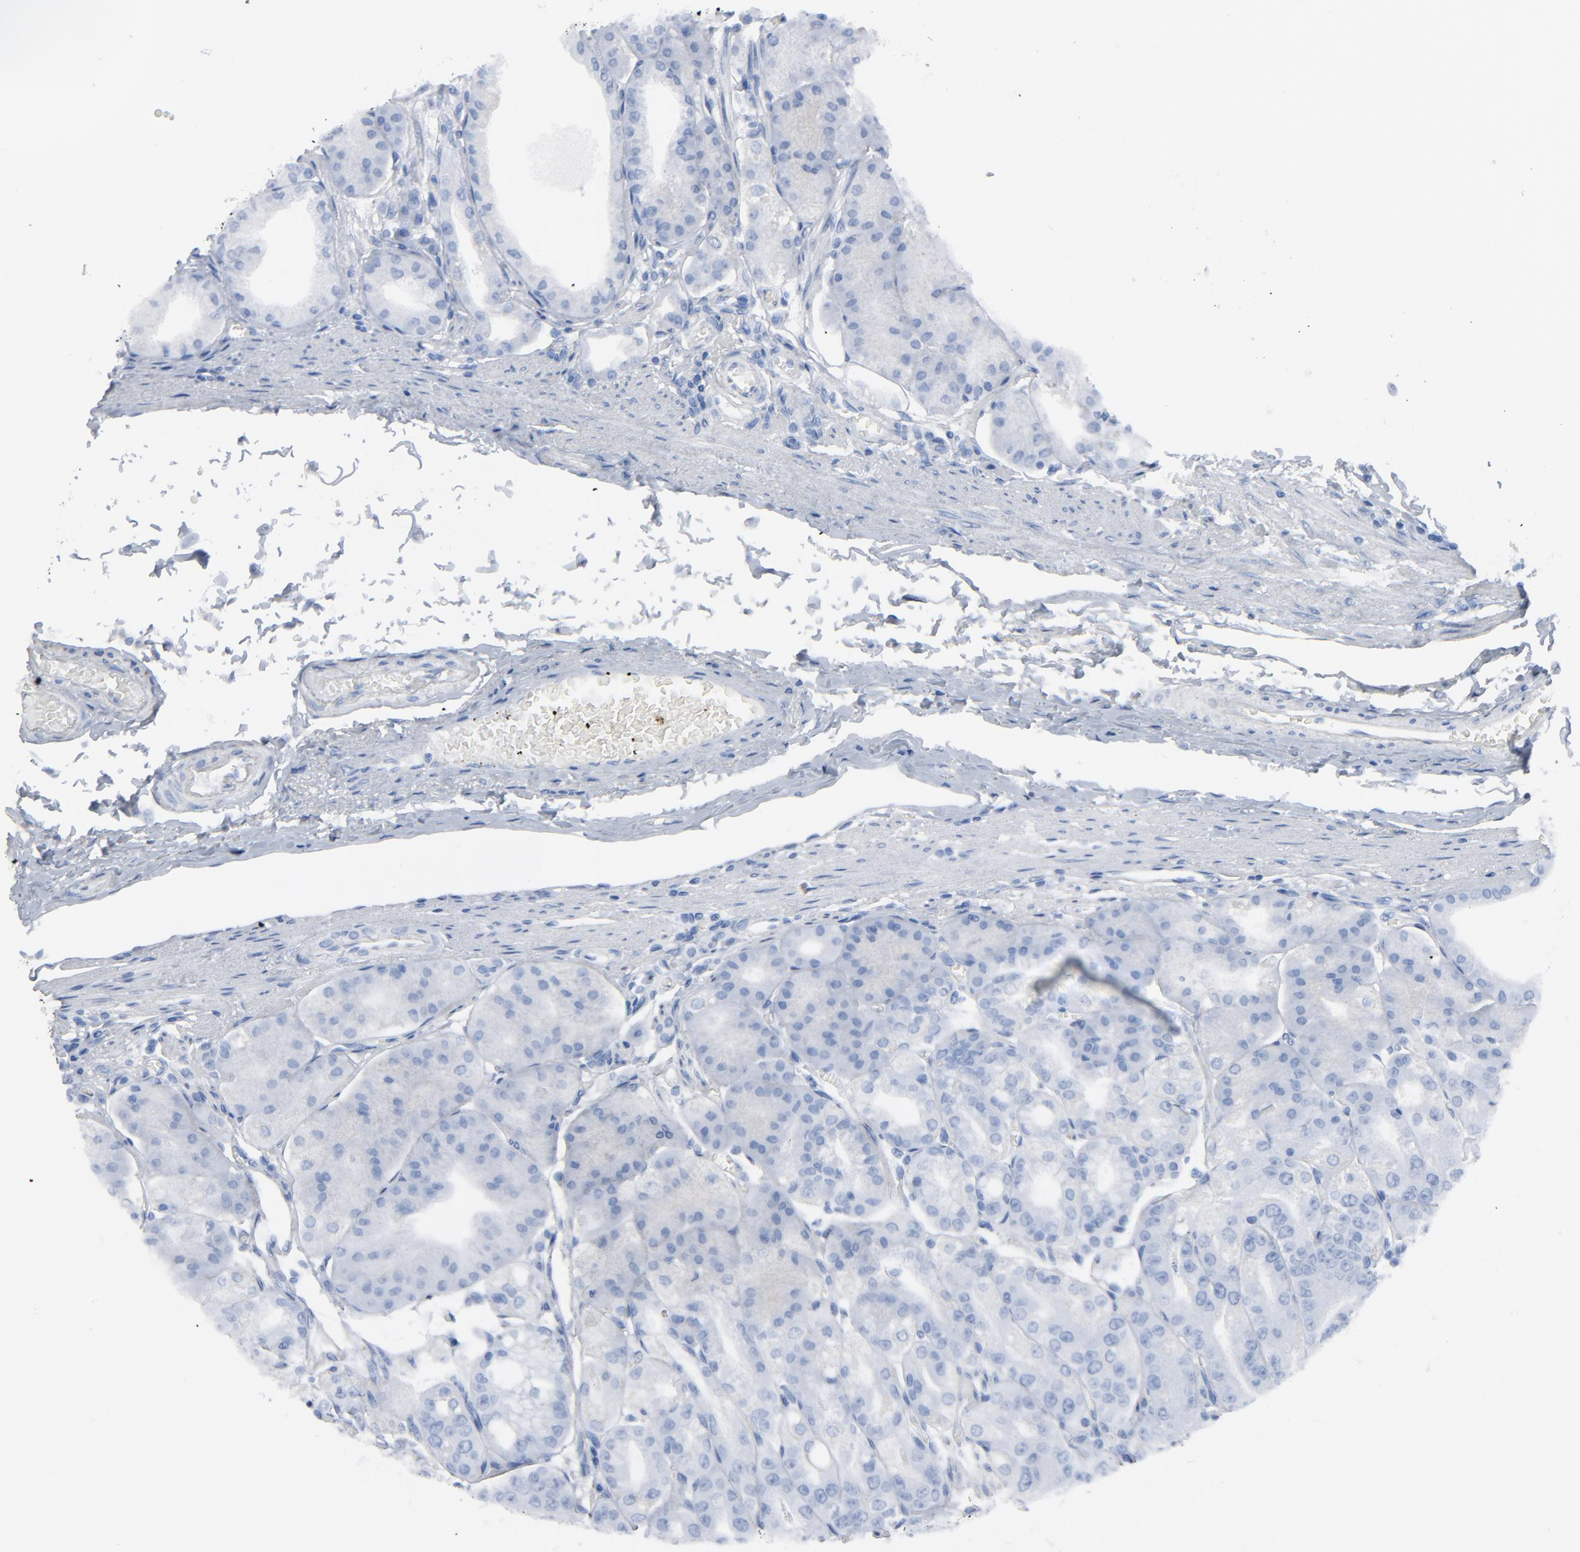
{"staining": {"intensity": "negative", "quantity": "none", "location": "none"}, "tissue": "stomach", "cell_type": "Glandular cells", "image_type": "normal", "snomed": [{"axis": "morphology", "description": "Normal tissue, NOS"}, {"axis": "topography", "description": "Stomach, lower"}], "caption": "IHC photomicrograph of normal human stomach stained for a protein (brown), which exhibits no staining in glandular cells.", "gene": "C14orf119", "patient": {"sex": "male", "age": 71}}